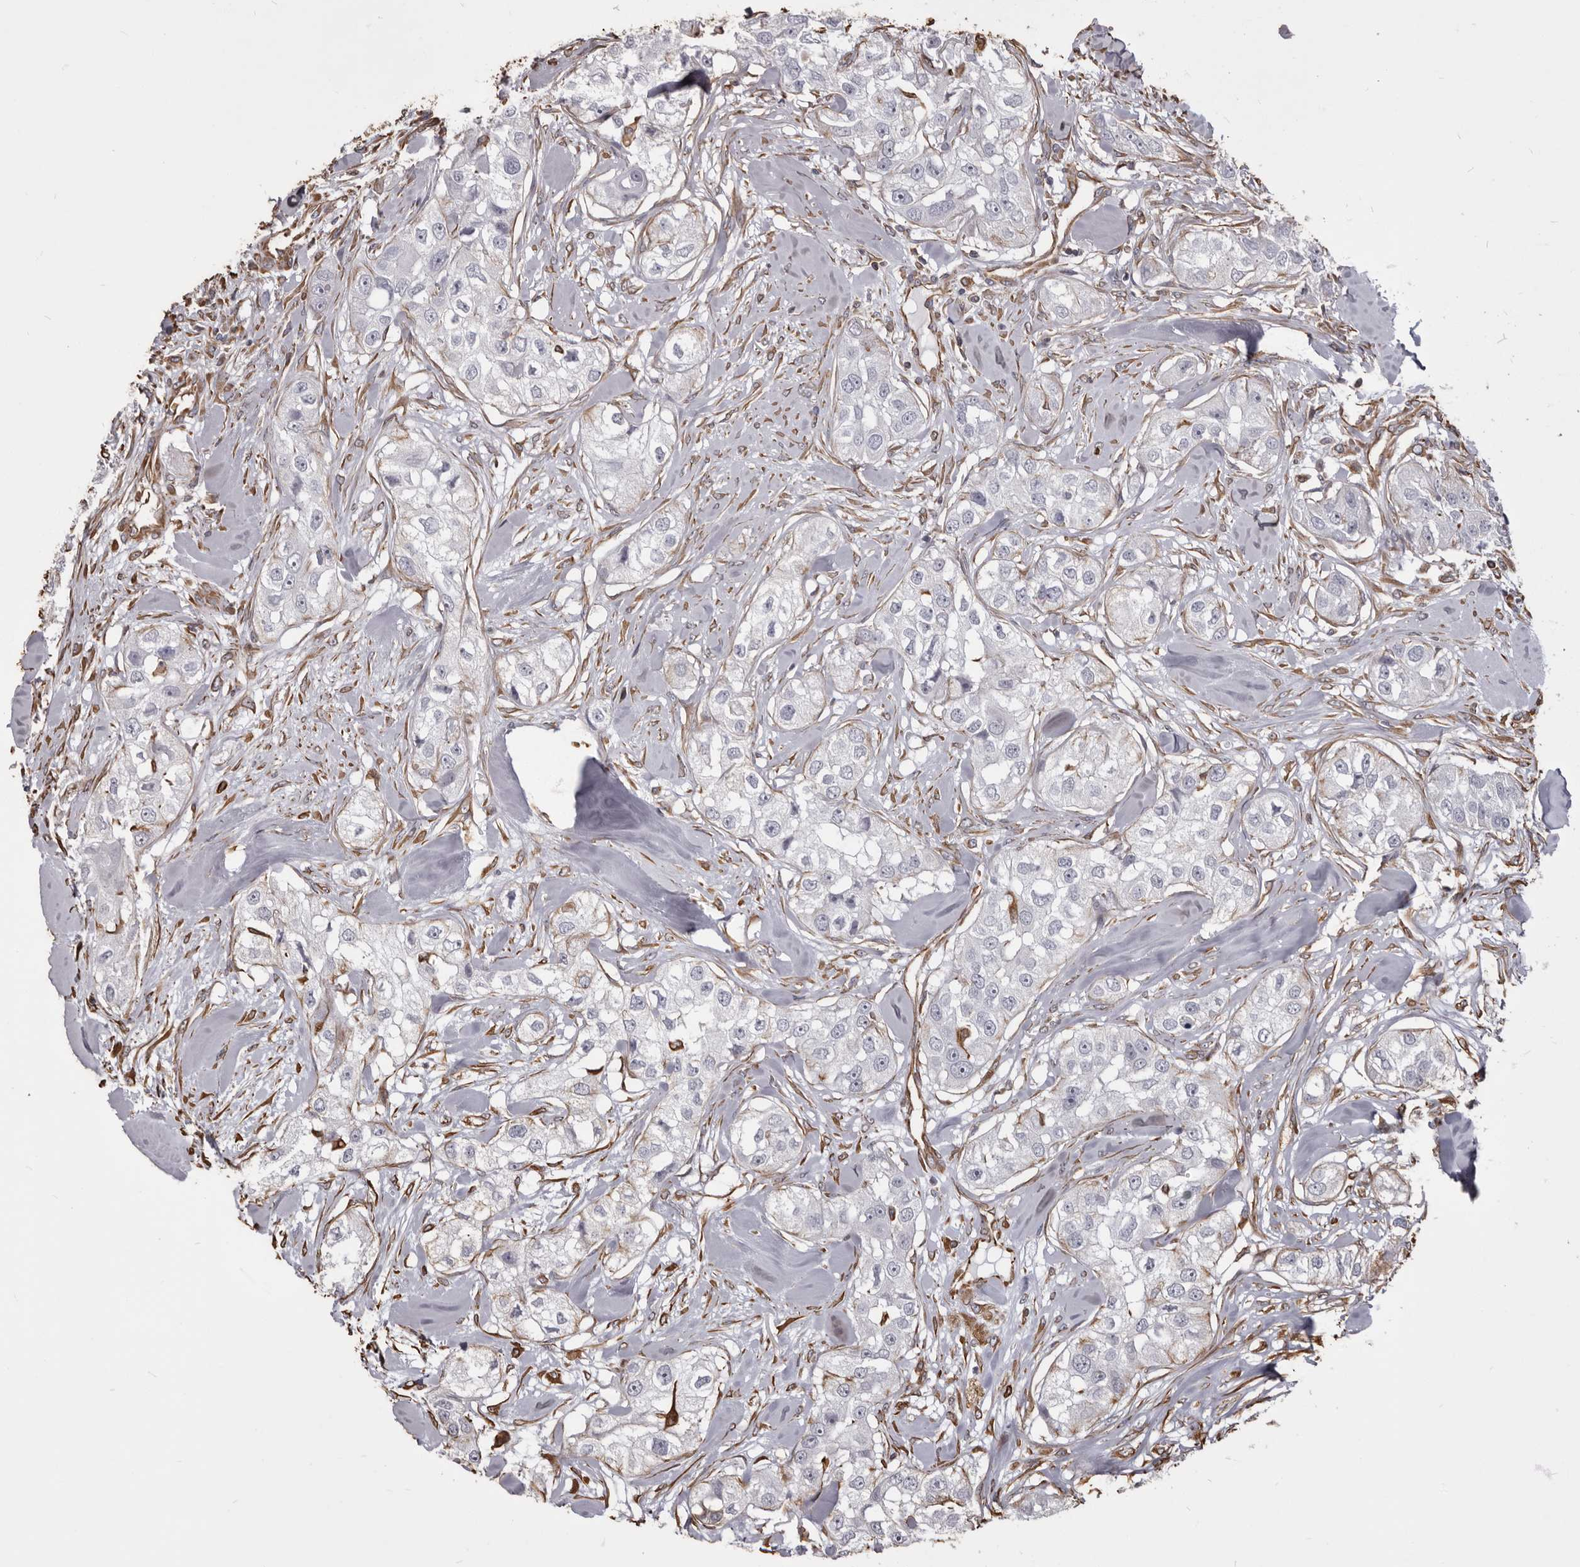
{"staining": {"intensity": "negative", "quantity": "none", "location": "none"}, "tissue": "head and neck cancer", "cell_type": "Tumor cells", "image_type": "cancer", "snomed": [{"axis": "morphology", "description": "Normal tissue, NOS"}, {"axis": "morphology", "description": "Squamous cell carcinoma, NOS"}, {"axis": "topography", "description": "Skeletal muscle"}, {"axis": "topography", "description": "Head-Neck"}], "caption": "Micrograph shows no significant protein staining in tumor cells of squamous cell carcinoma (head and neck). (IHC, brightfield microscopy, high magnification).", "gene": "MTURN", "patient": {"sex": "male", "age": 51}}